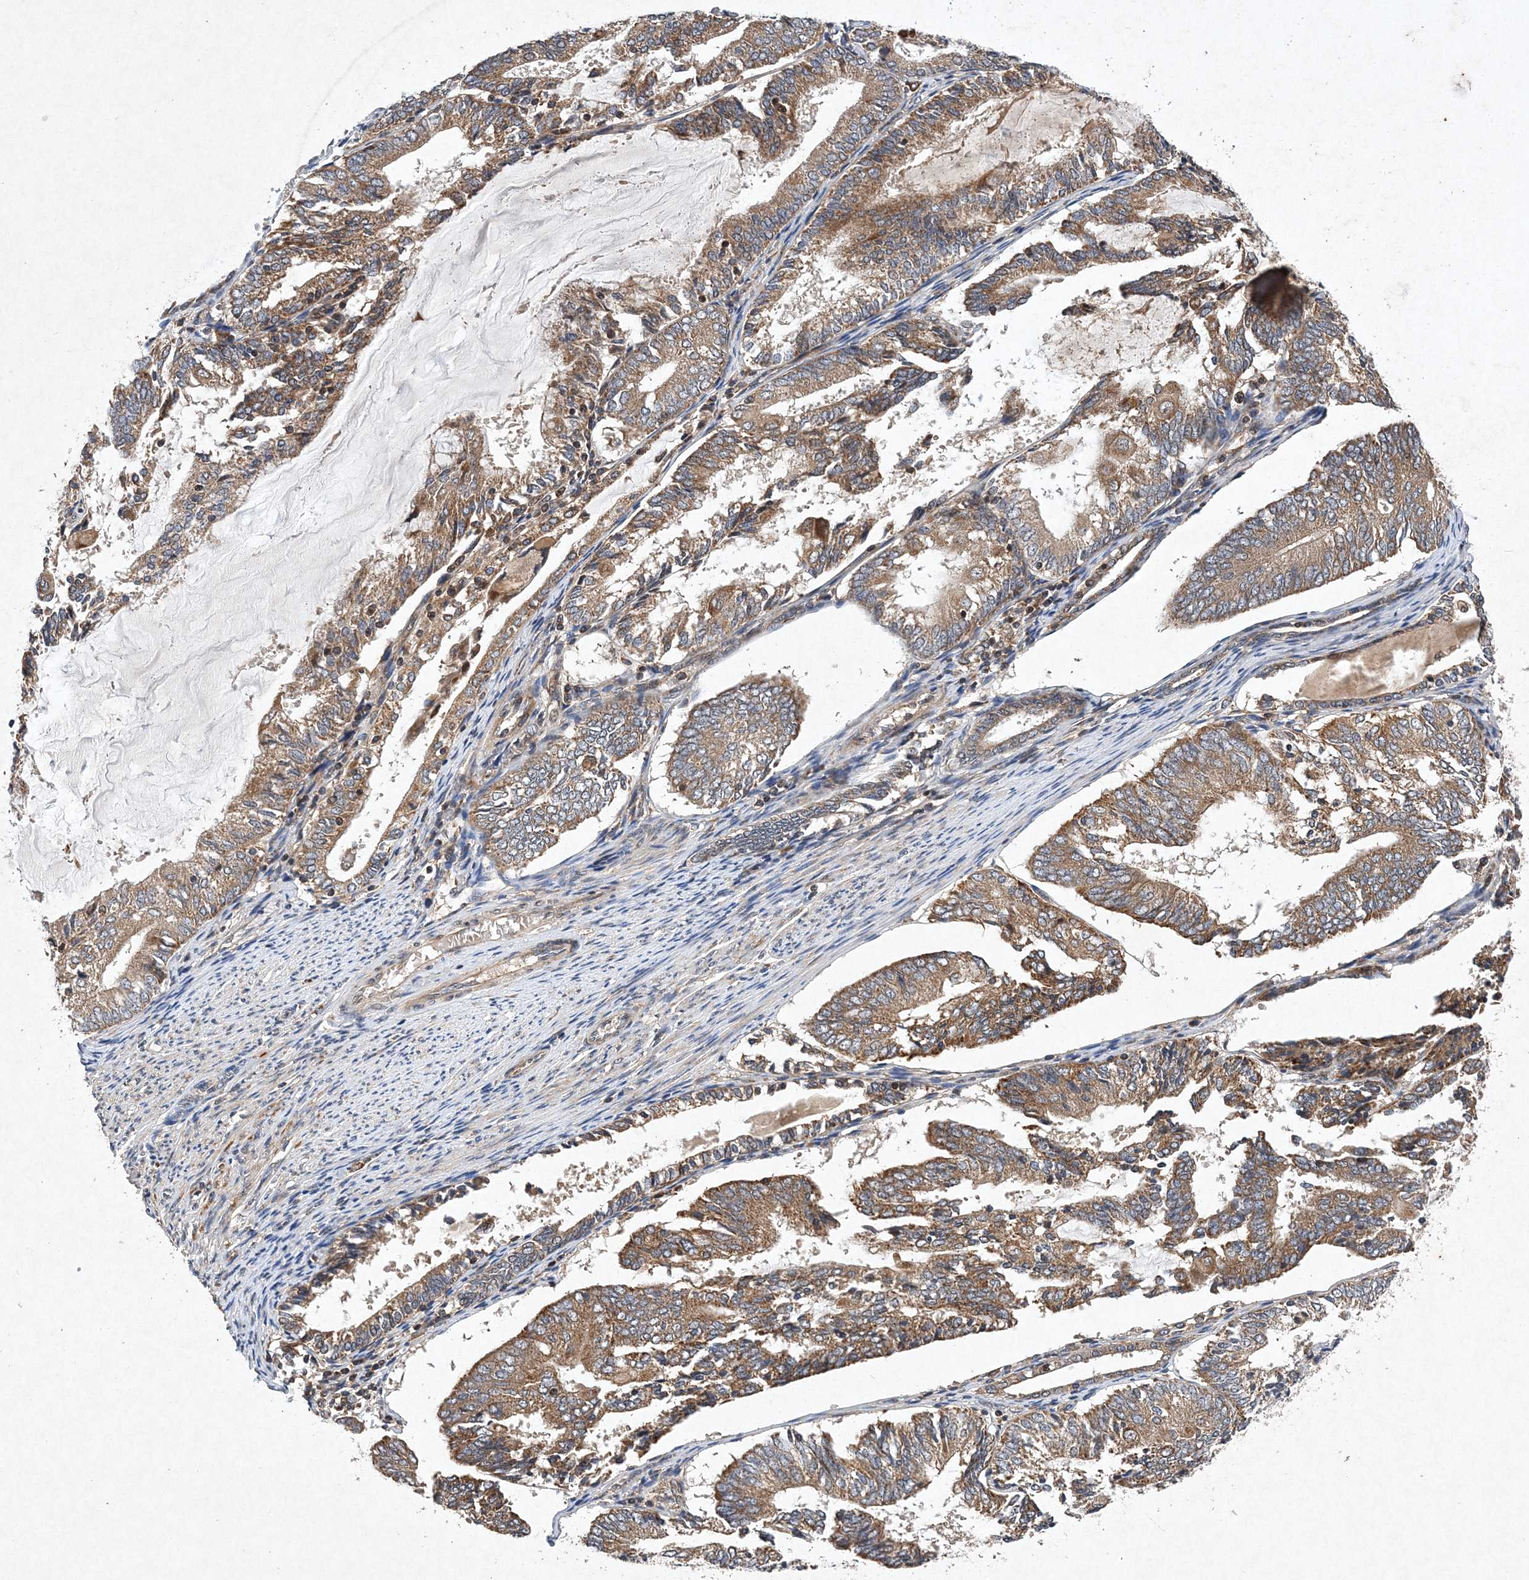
{"staining": {"intensity": "moderate", "quantity": ">75%", "location": "cytoplasmic/membranous"}, "tissue": "endometrial cancer", "cell_type": "Tumor cells", "image_type": "cancer", "snomed": [{"axis": "morphology", "description": "Adenocarcinoma, NOS"}, {"axis": "topography", "description": "Endometrium"}], "caption": "IHC (DAB (3,3'-diaminobenzidine)) staining of human adenocarcinoma (endometrial) shows moderate cytoplasmic/membranous protein positivity in about >75% of tumor cells. Nuclei are stained in blue.", "gene": "PROSER1", "patient": {"sex": "female", "age": 81}}